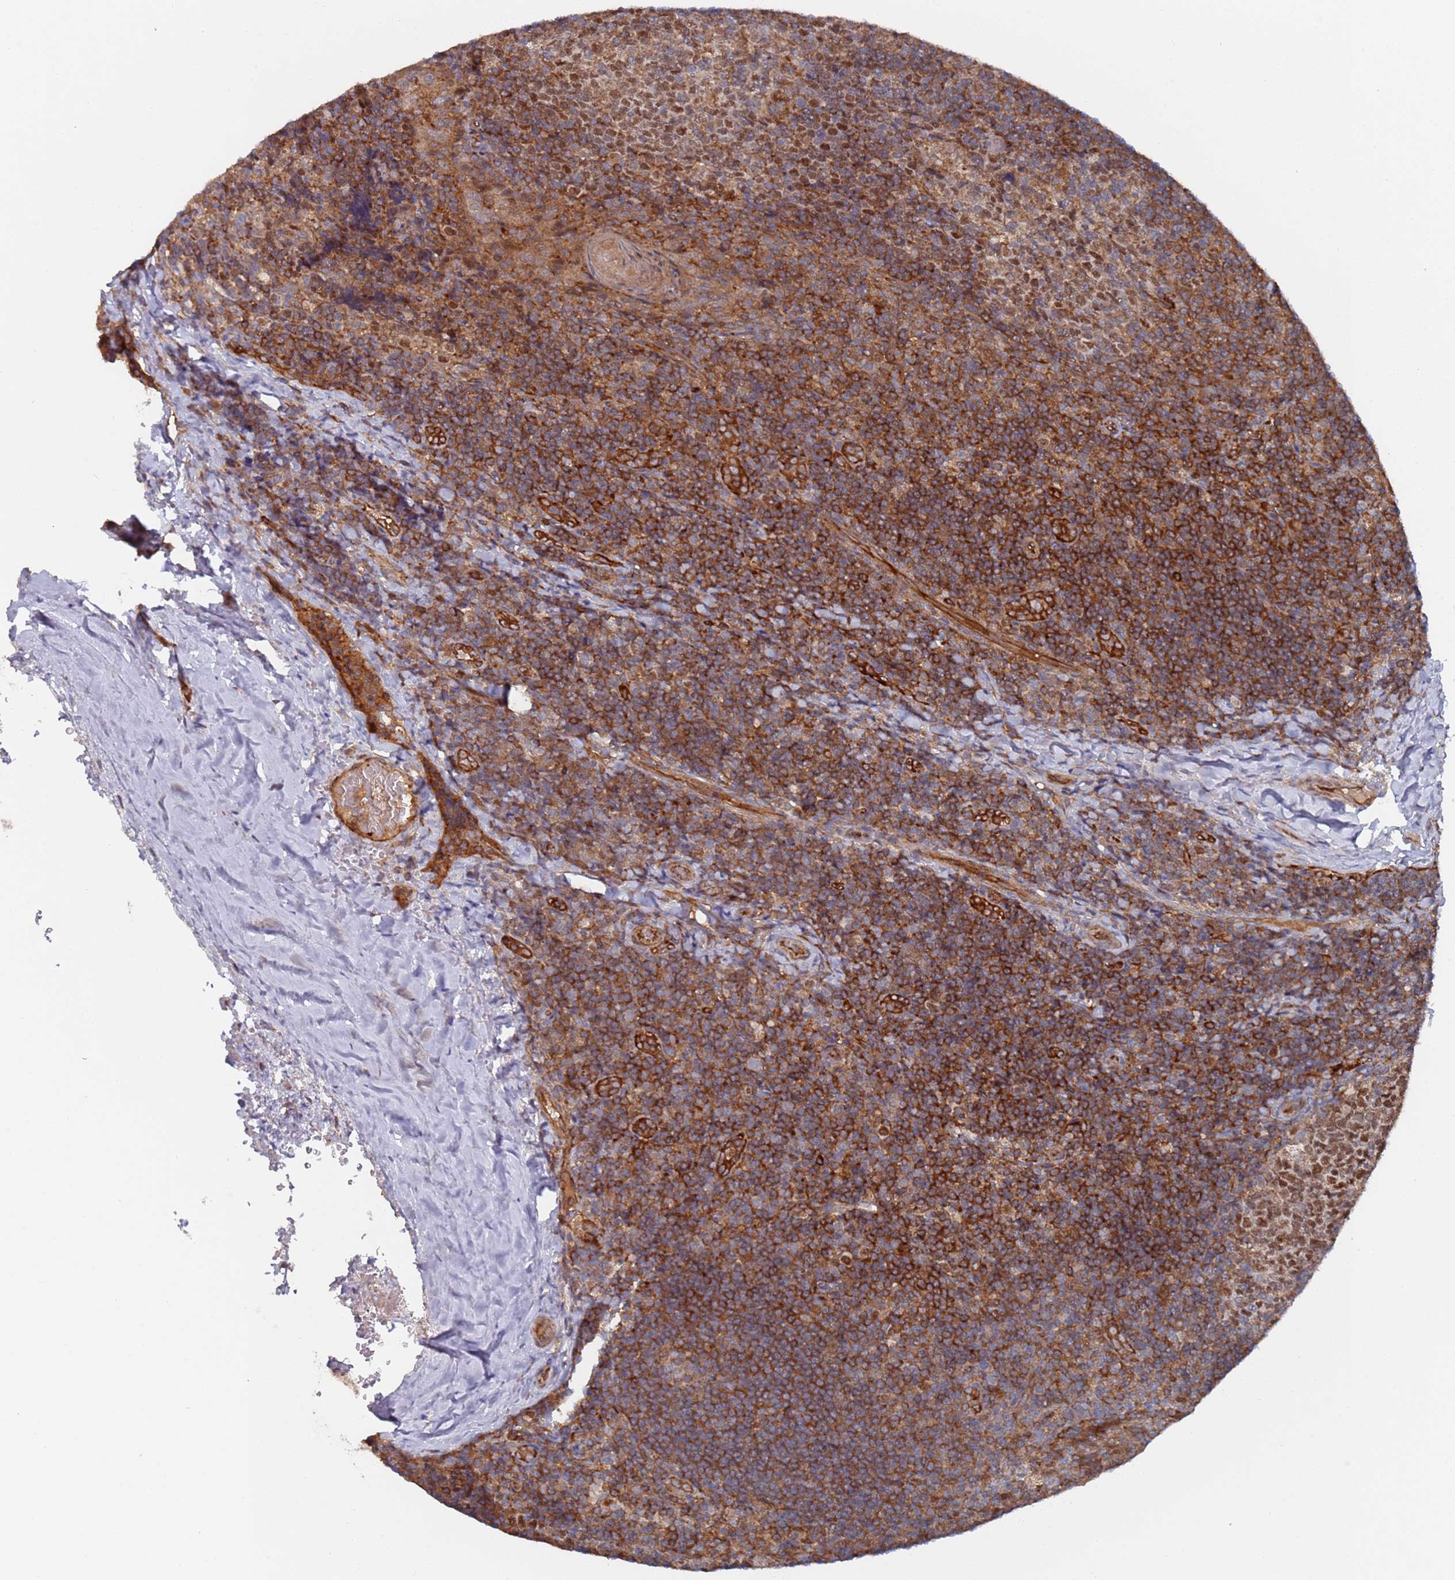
{"staining": {"intensity": "moderate", "quantity": "25%-75%", "location": "cytoplasmic/membranous,nuclear"}, "tissue": "tonsil", "cell_type": "Germinal center cells", "image_type": "normal", "snomed": [{"axis": "morphology", "description": "Normal tissue, NOS"}, {"axis": "topography", "description": "Tonsil"}], "caption": "High-power microscopy captured an immunohistochemistry histopathology image of benign tonsil, revealing moderate cytoplasmic/membranous,nuclear expression in about 25%-75% of germinal center cells. The protein is stained brown, and the nuclei are stained in blue (DAB IHC with brightfield microscopy, high magnification).", "gene": "DDX60", "patient": {"sex": "male", "age": 17}}